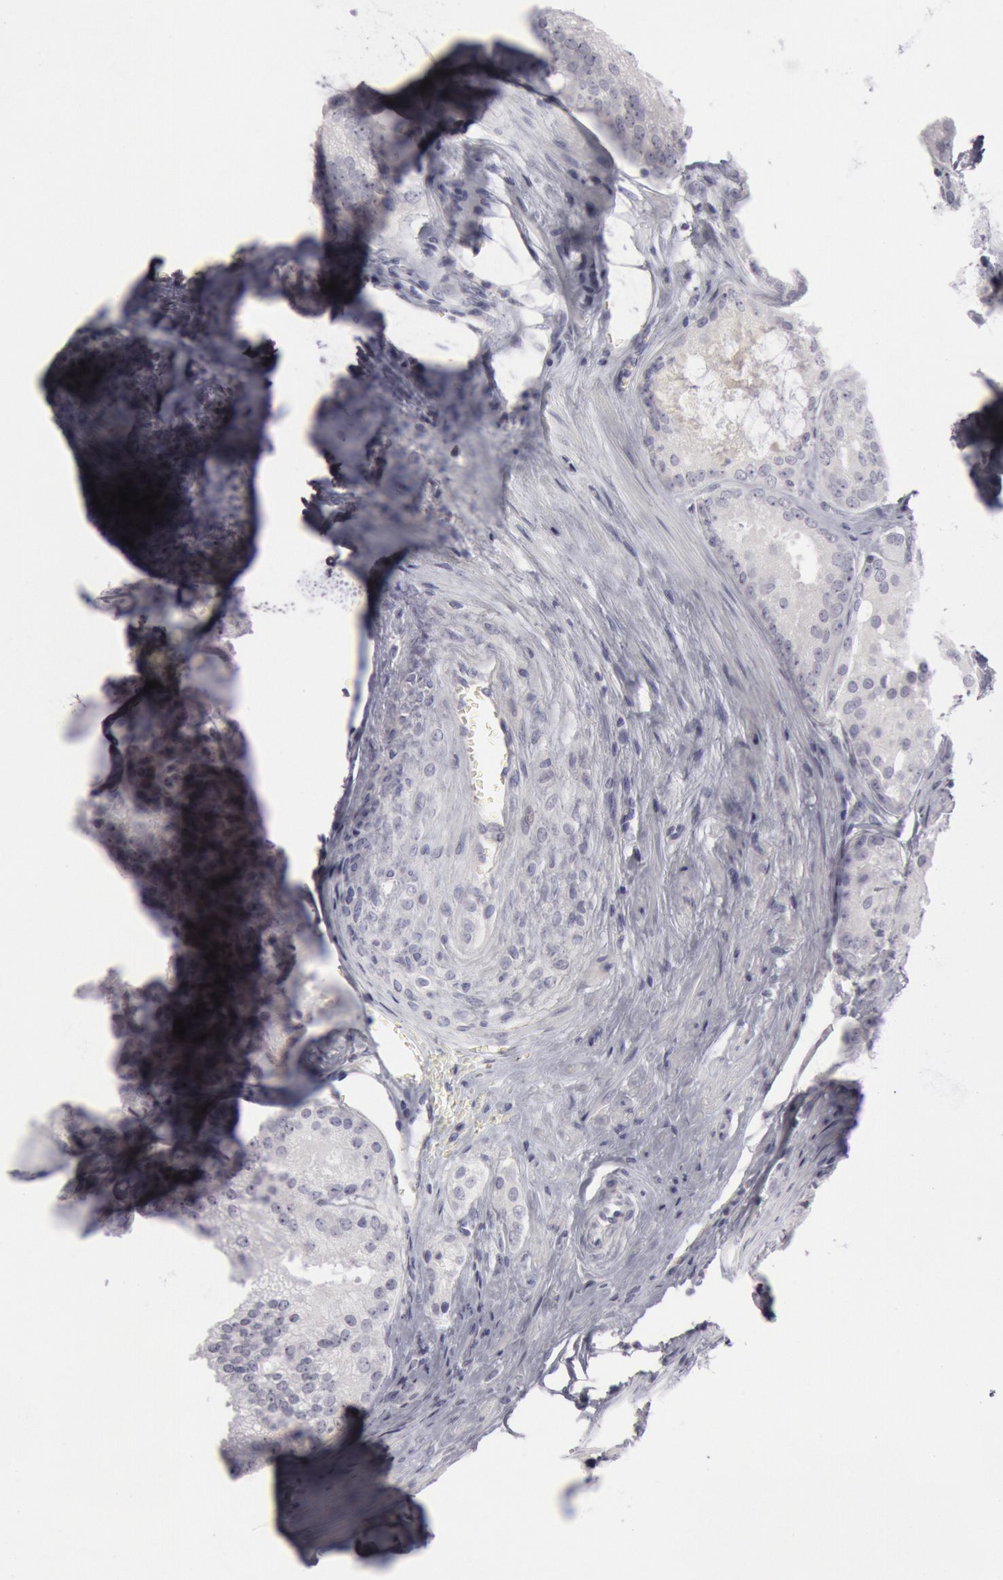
{"staining": {"intensity": "negative", "quantity": "none", "location": "none"}, "tissue": "prostate cancer", "cell_type": "Tumor cells", "image_type": "cancer", "snomed": [{"axis": "morphology", "description": "Adenocarcinoma, Medium grade"}, {"axis": "topography", "description": "Prostate"}], "caption": "The histopathology image displays no staining of tumor cells in prostate cancer (adenocarcinoma (medium-grade)). The staining is performed using DAB (3,3'-diaminobenzidine) brown chromogen with nuclei counter-stained in using hematoxylin.", "gene": "KRT16", "patient": {"sex": "male", "age": 60}}